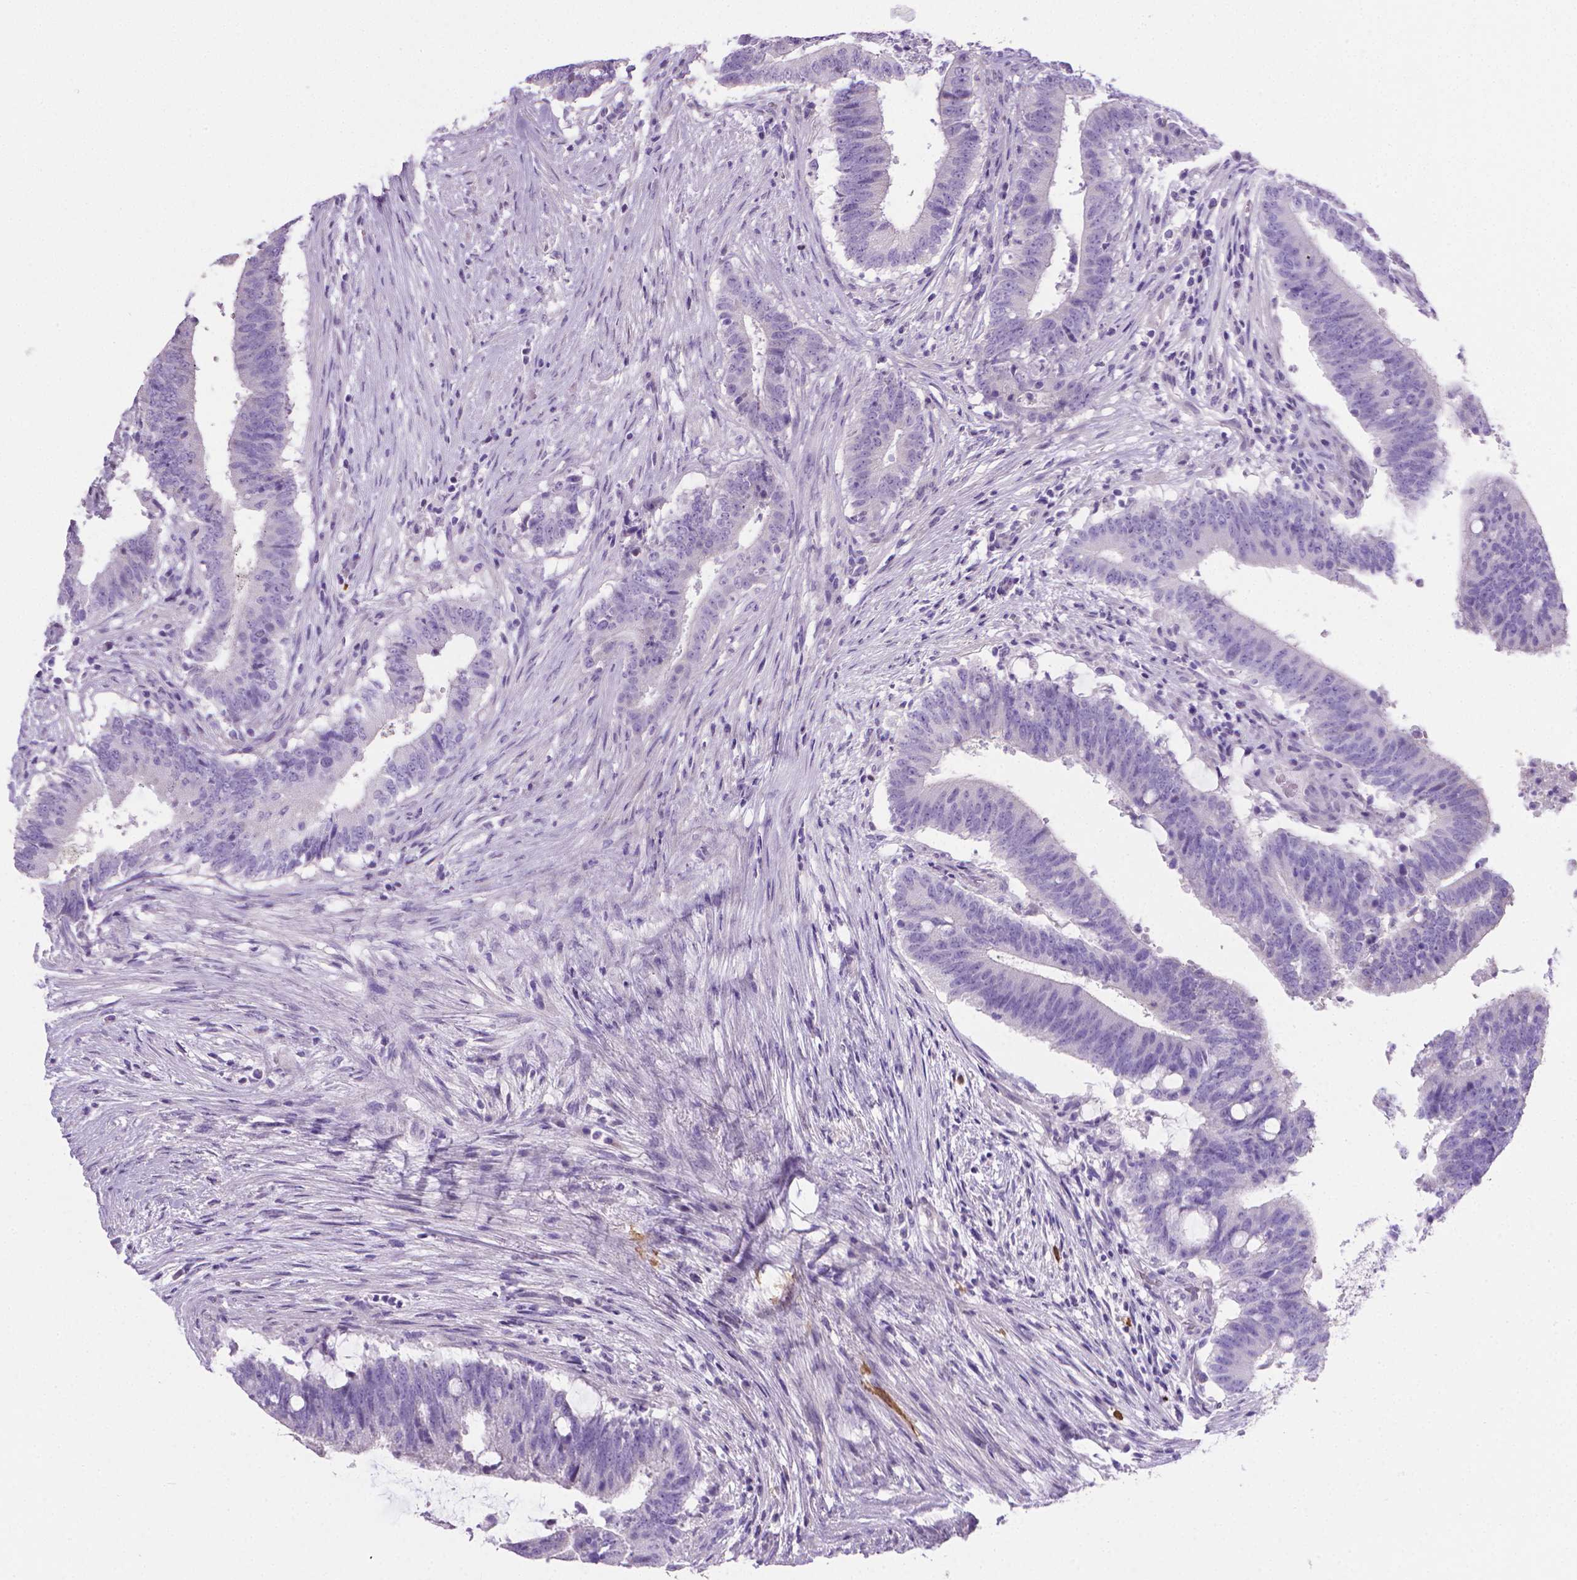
{"staining": {"intensity": "negative", "quantity": "none", "location": "none"}, "tissue": "colorectal cancer", "cell_type": "Tumor cells", "image_type": "cancer", "snomed": [{"axis": "morphology", "description": "Adenocarcinoma, NOS"}, {"axis": "topography", "description": "Colon"}], "caption": "There is no significant expression in tumor cells of colorectal cancer (adenocarcinoma).", "gene": "PNMA2", "patient": {"sex": "female", "age": 43}}